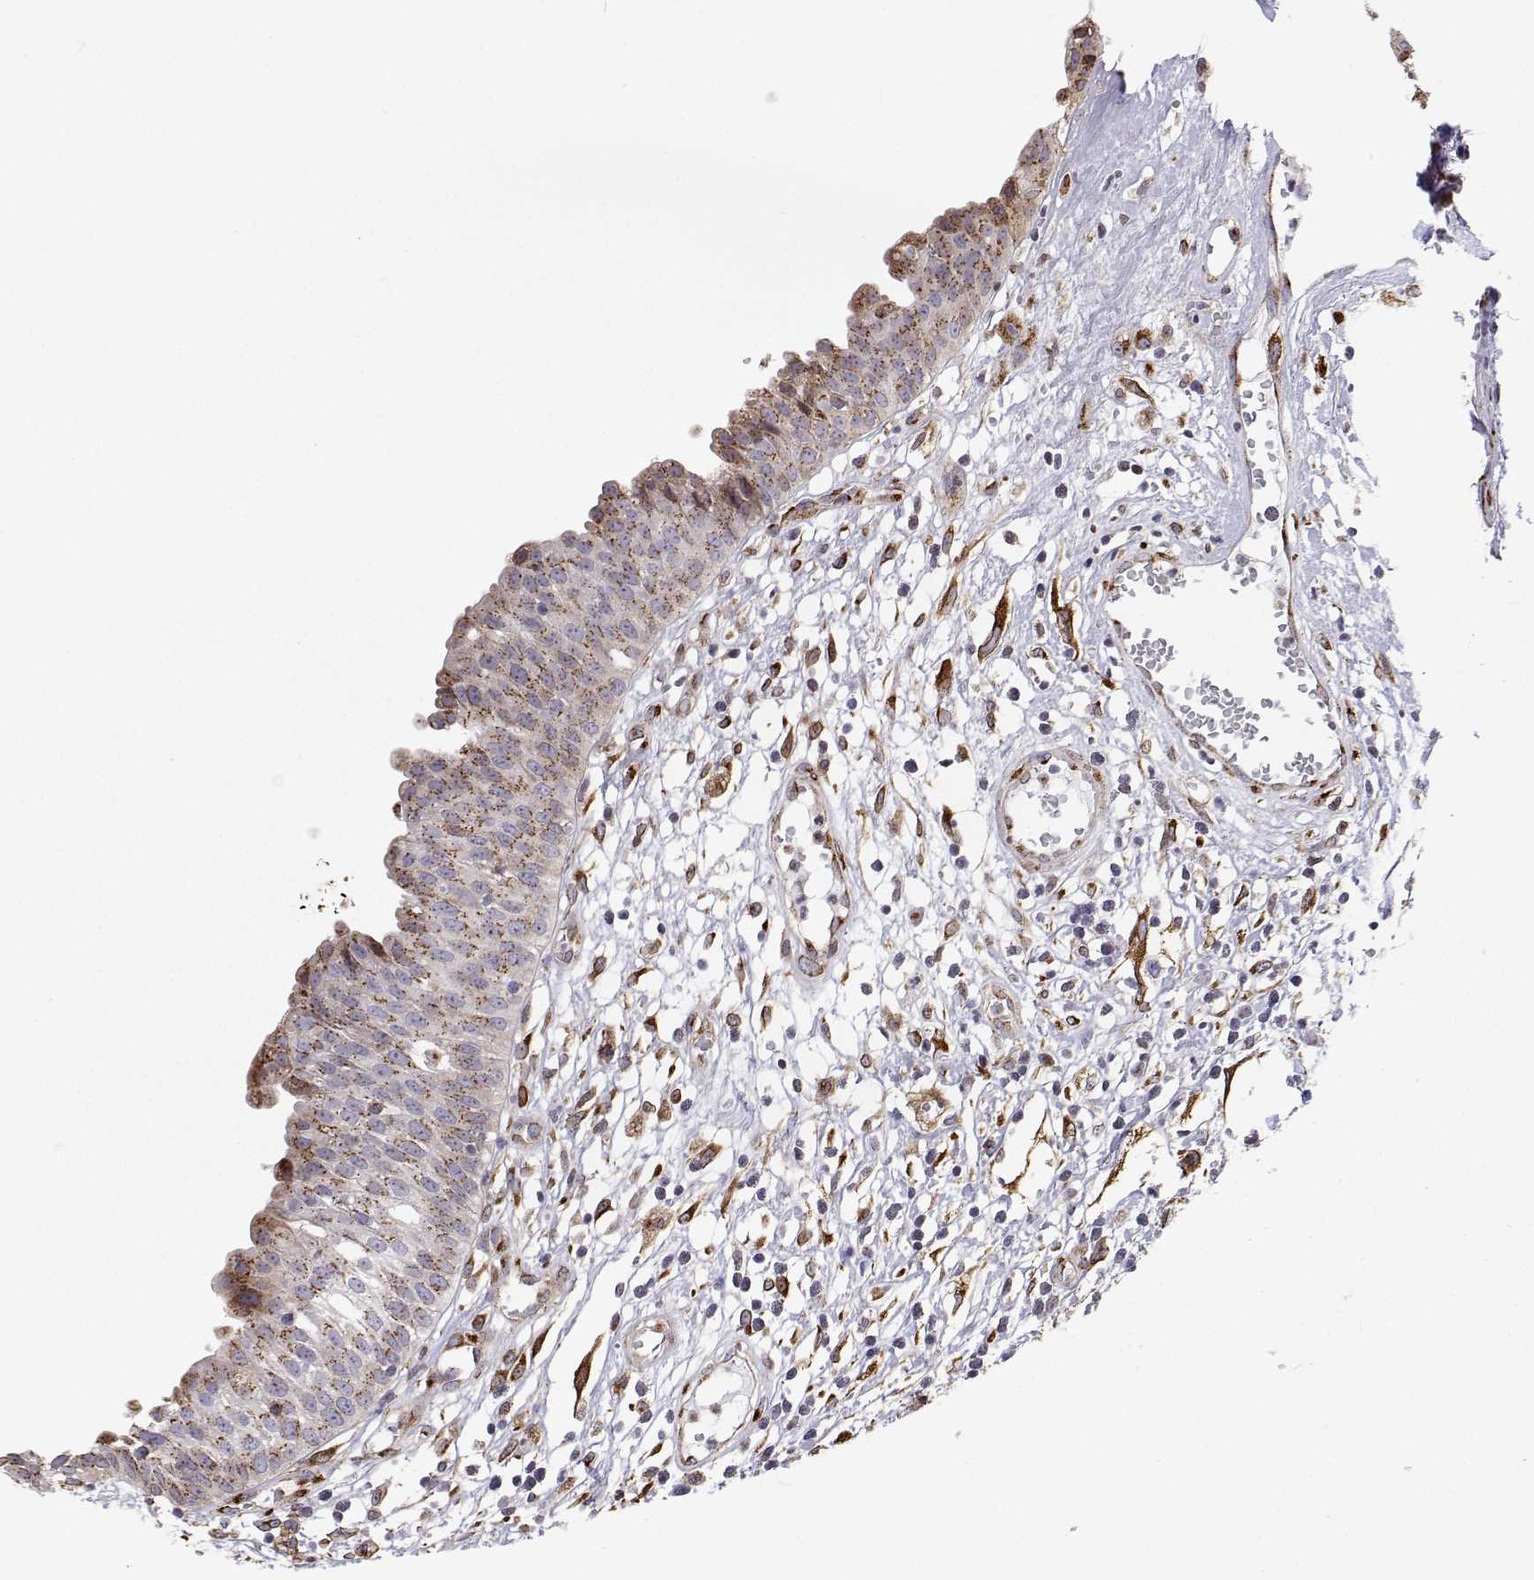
{"staining": {"intensity": "moderate", "quantity": "25%-75%", "location": "cytoplasmic/membranous"}, "tissue": "urinary bladder", "cell_type": "Urothelial cells", "image_type": "normal", "snomed": [{"axis": "morphology", "description": "Normal tissue, NOS"}, {"axis": "topography", "description": "Urinary bladder"}], "caption": "Unremarkable urinary bladder was stained to show a protein in brown. There is medium levels of moderate cytoplasmic/membranous staining in approximately 25%-75% of urothelial cells. The protein of interest is stained brown, and the nuclei are stained in blue (DAB IHC with brightfield microscopy, high magnification).", "gene": "STARD13", "patient": {"sex": "male", "age": 64}}